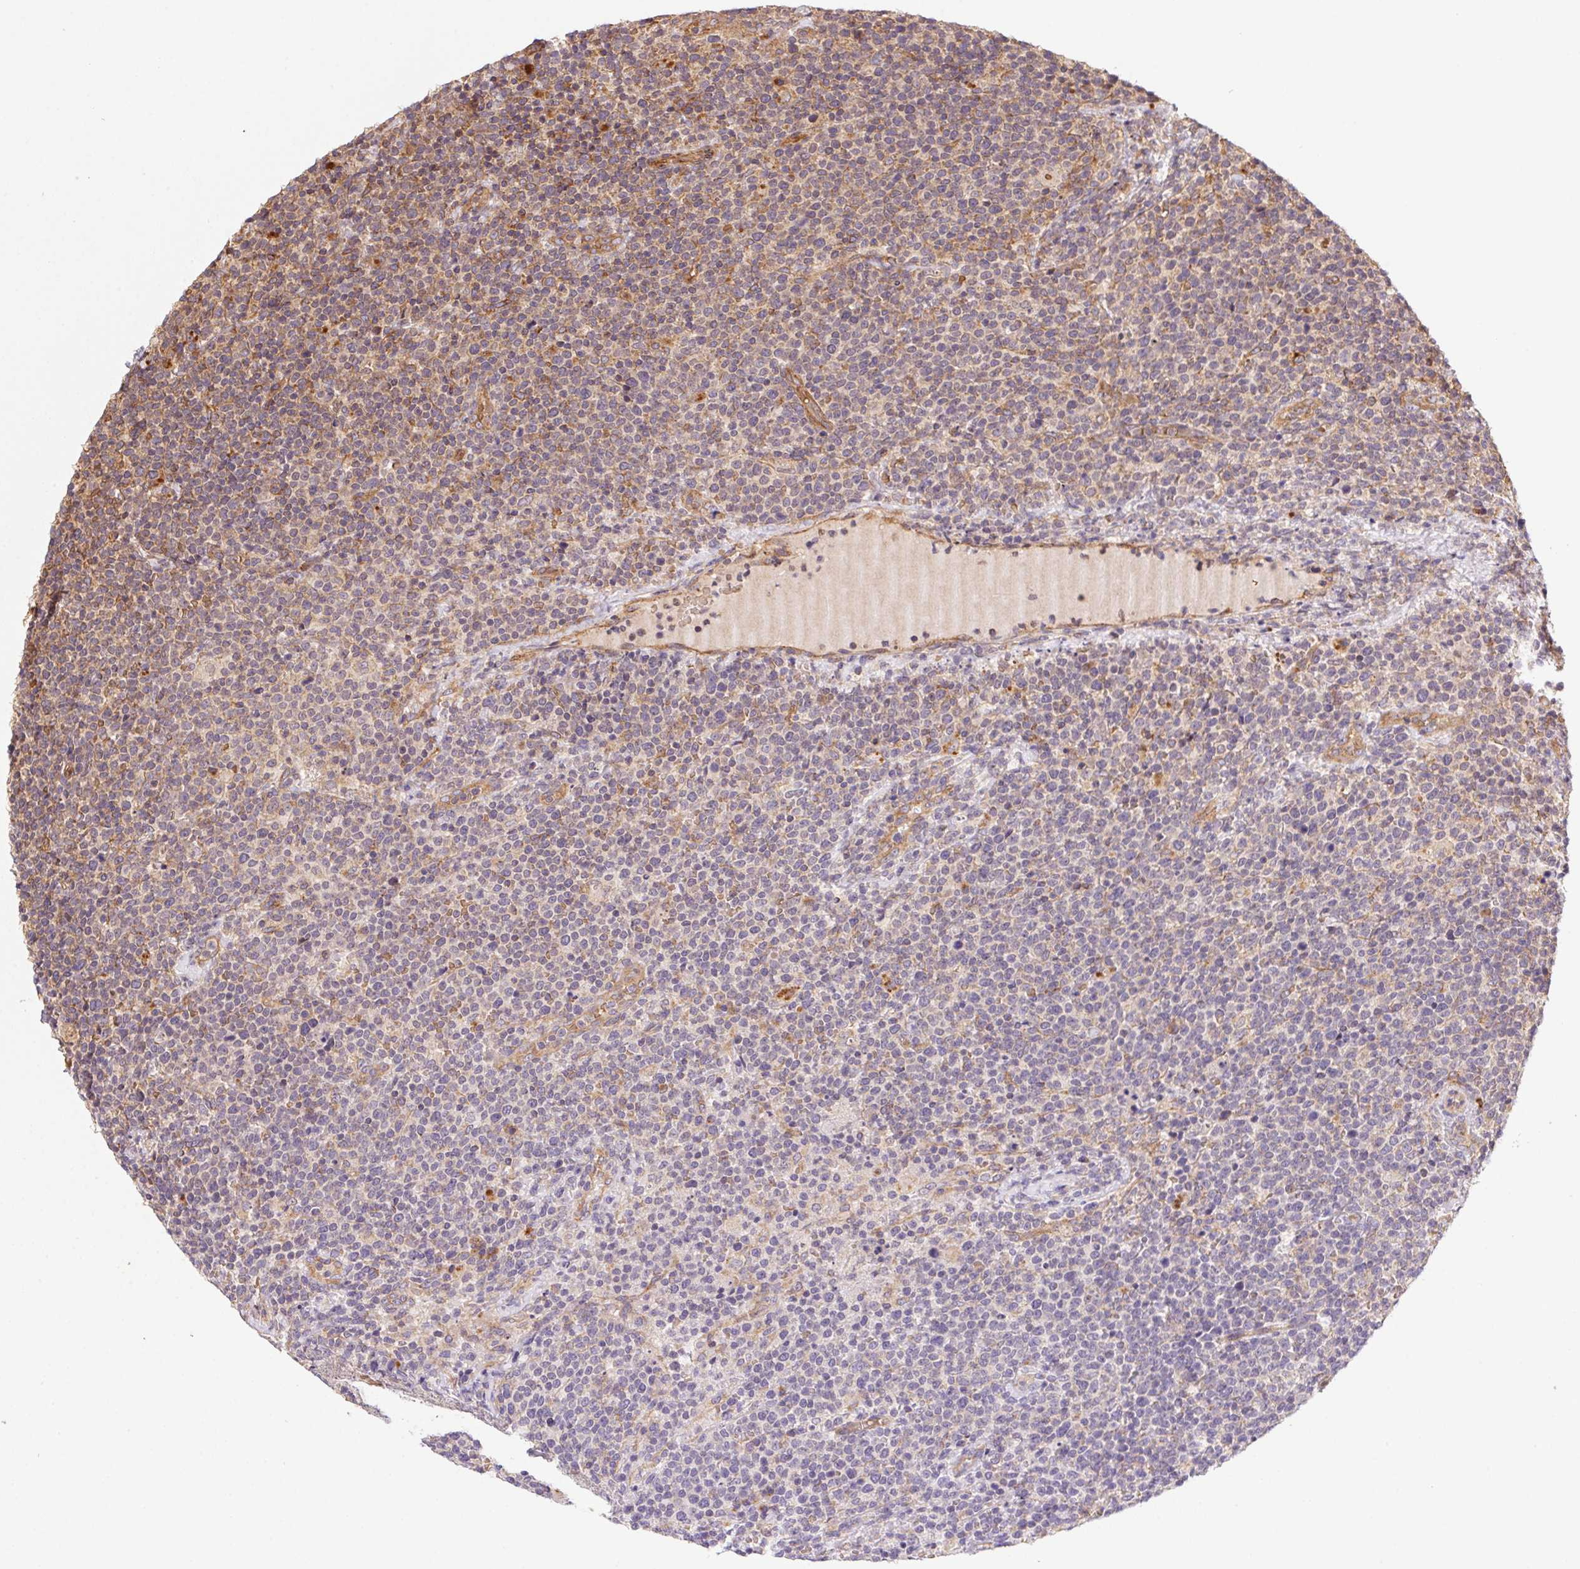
{"staining": {"intensity": "weak", "quantity": "<25%", "location": "cytoplasmic/membranous"}, "tissue": "lymphoma", "cell_type": "Tumor cells", "image_type": "cancer", "snomed": [{"axis": "morphology", "description": "Malignant lymphoma, non-Hodgkin's type, High grade"}, {"axis": "topography", "description": "Lymph node"}], "caption": "Tumor cells are negative for protein expression in human malignant lymphoma, non-Hodgkin's type (high-grade). Nuclei are stained in blue.", "gene": "USE1", "patient": {"sex": "male", "age": 61}}